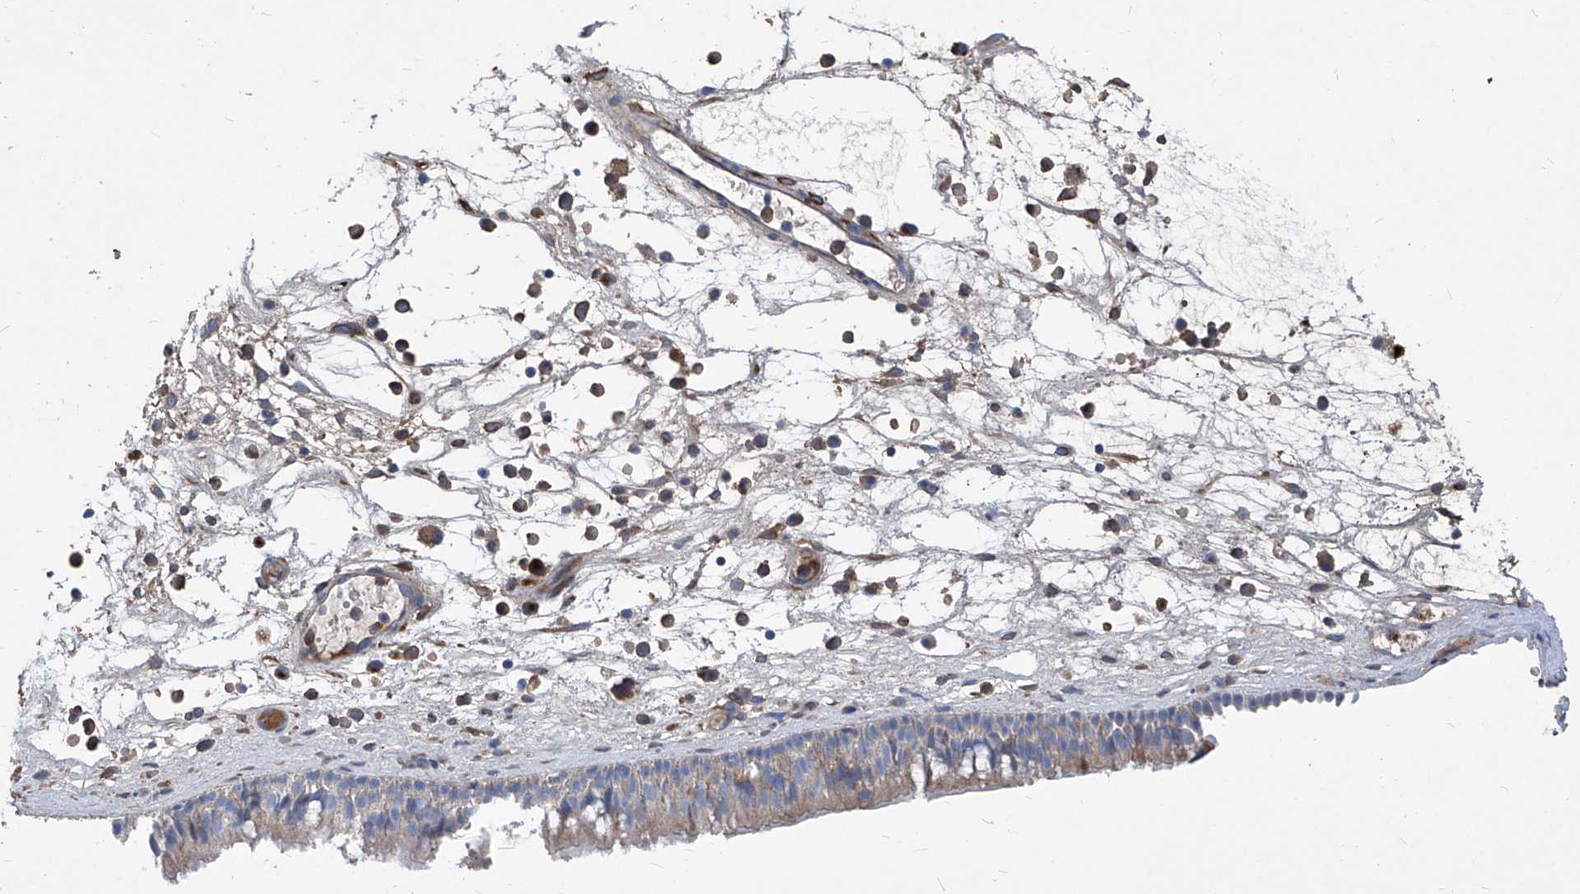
{"staining": {"intensity": "weak", "quantity": "25%-75%", "location": "cytoplasmic/membranous"}, "tissue": "nasopharynx", "cell_type": "Respiratory epithelial cells", "image_type": "normal", "snomed": [{"axis": "morphology", "description": "Normal tissue, NOS"}, {"axis": "morphology", "description": "Inflammation, NOS"}, {"axis": "morphology", "description": "Malignant melanoma, Metastatic site"}, {"axis": "topography", "description": "Nasopharynx"}], "caption": "Nasopharynx stained with IHC shows weak cytoplasmic/membranous staining in approximately 25%-75% of respiratory epithelial cells.", "gene": "EPHA8", "patient": {"sex": "male", "age": 70}}